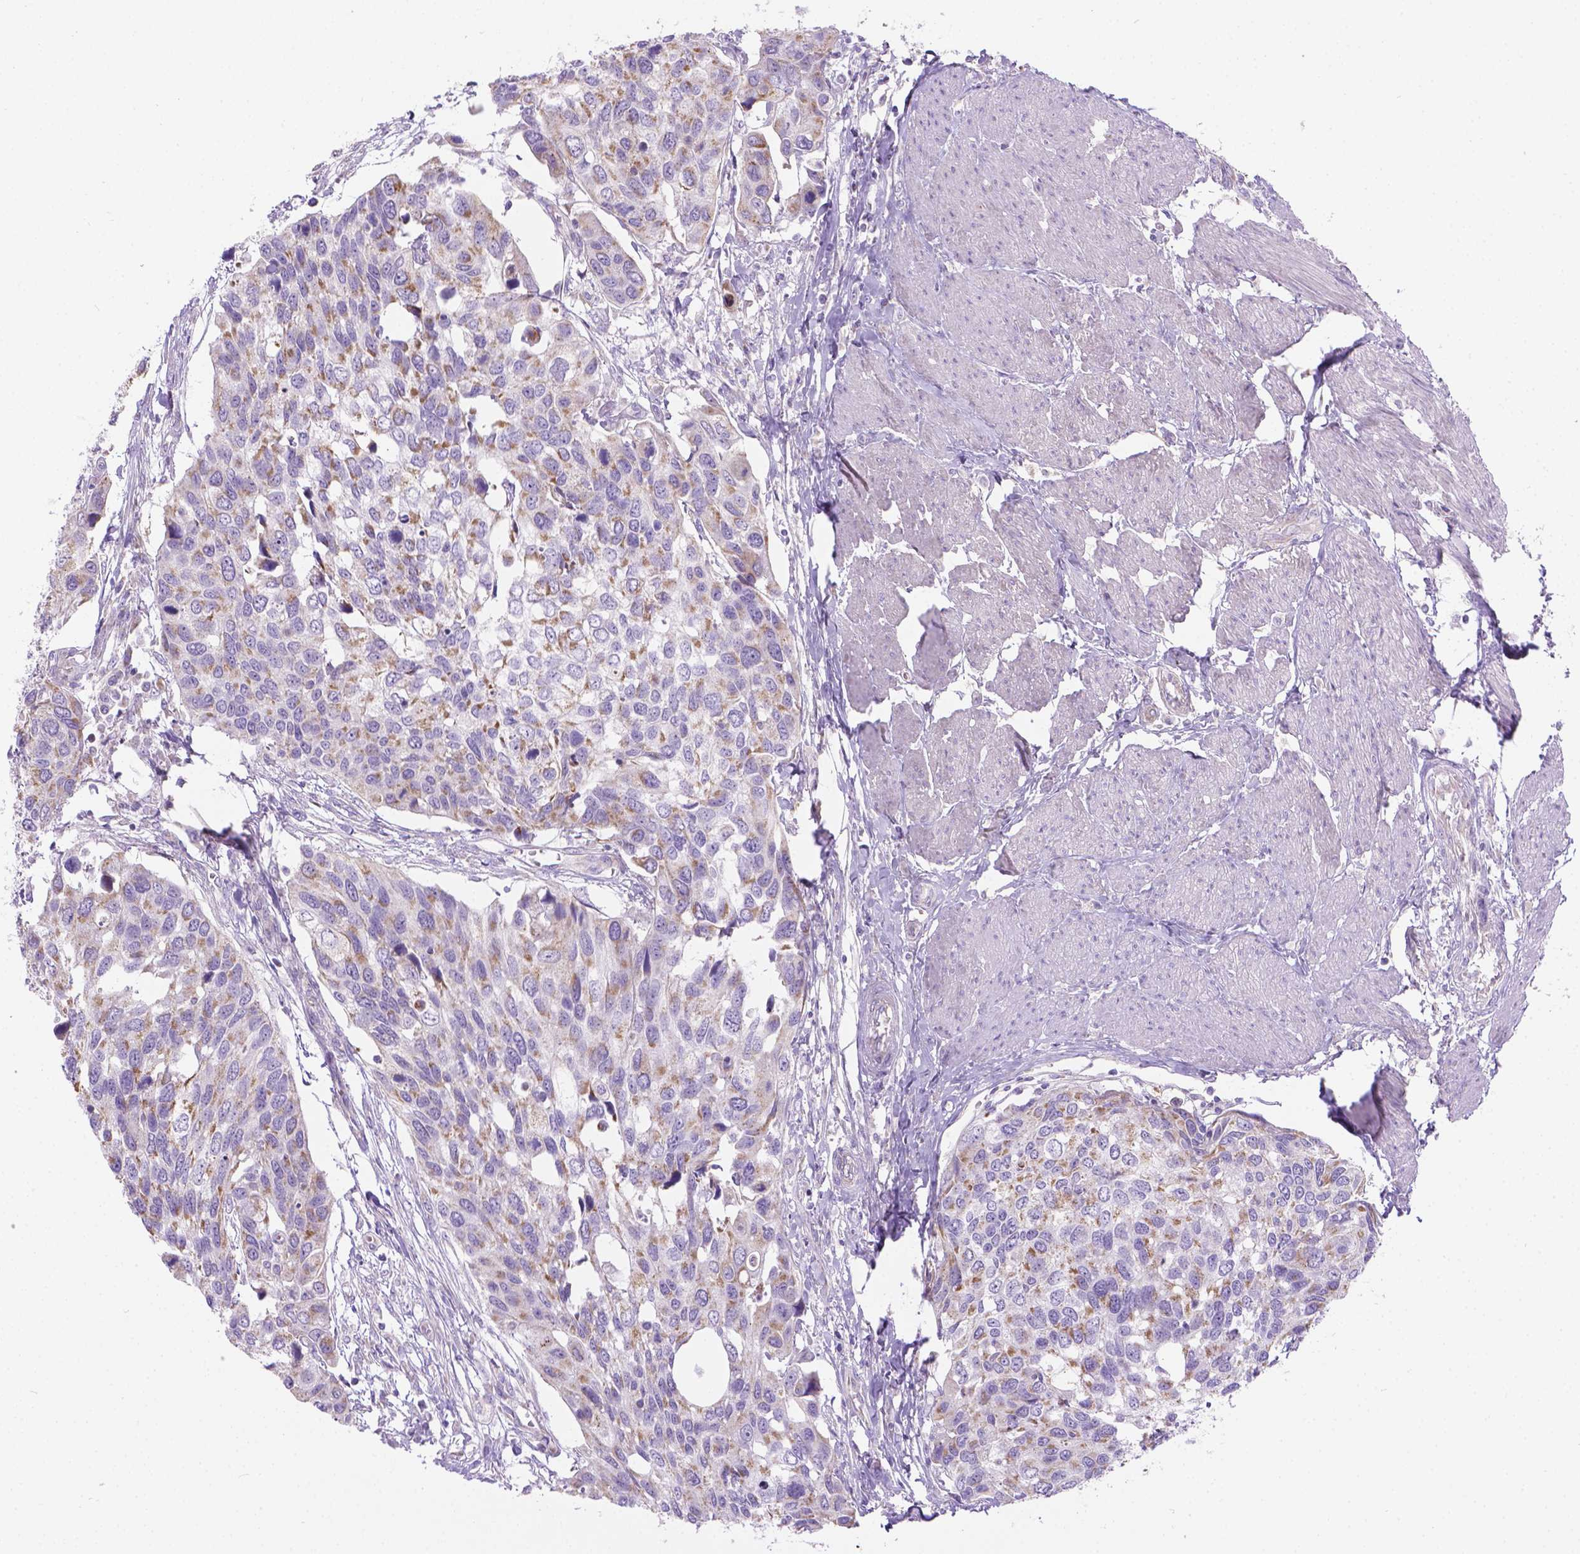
{"staining": {"intensity": "moderate", "quantity": "25%-75%", "location": "cytoplasmic/membranous"}, "tissue": "urothelial cancer", "cell_type": "Tumor cells", "image_type": "cancer", "snomed": [{"axis": "morphology", "description": "Urothelial carcinoma, High grade"}, {"axis": "topography", "description": "Urinary bladder"}], "caption": "Urothelial carcinoma (high-grade) stained with a protein marker shows moderate staining in tumor cells.", "gene": "CSPG5", "patient": {"sex": "male", "age": 60}}